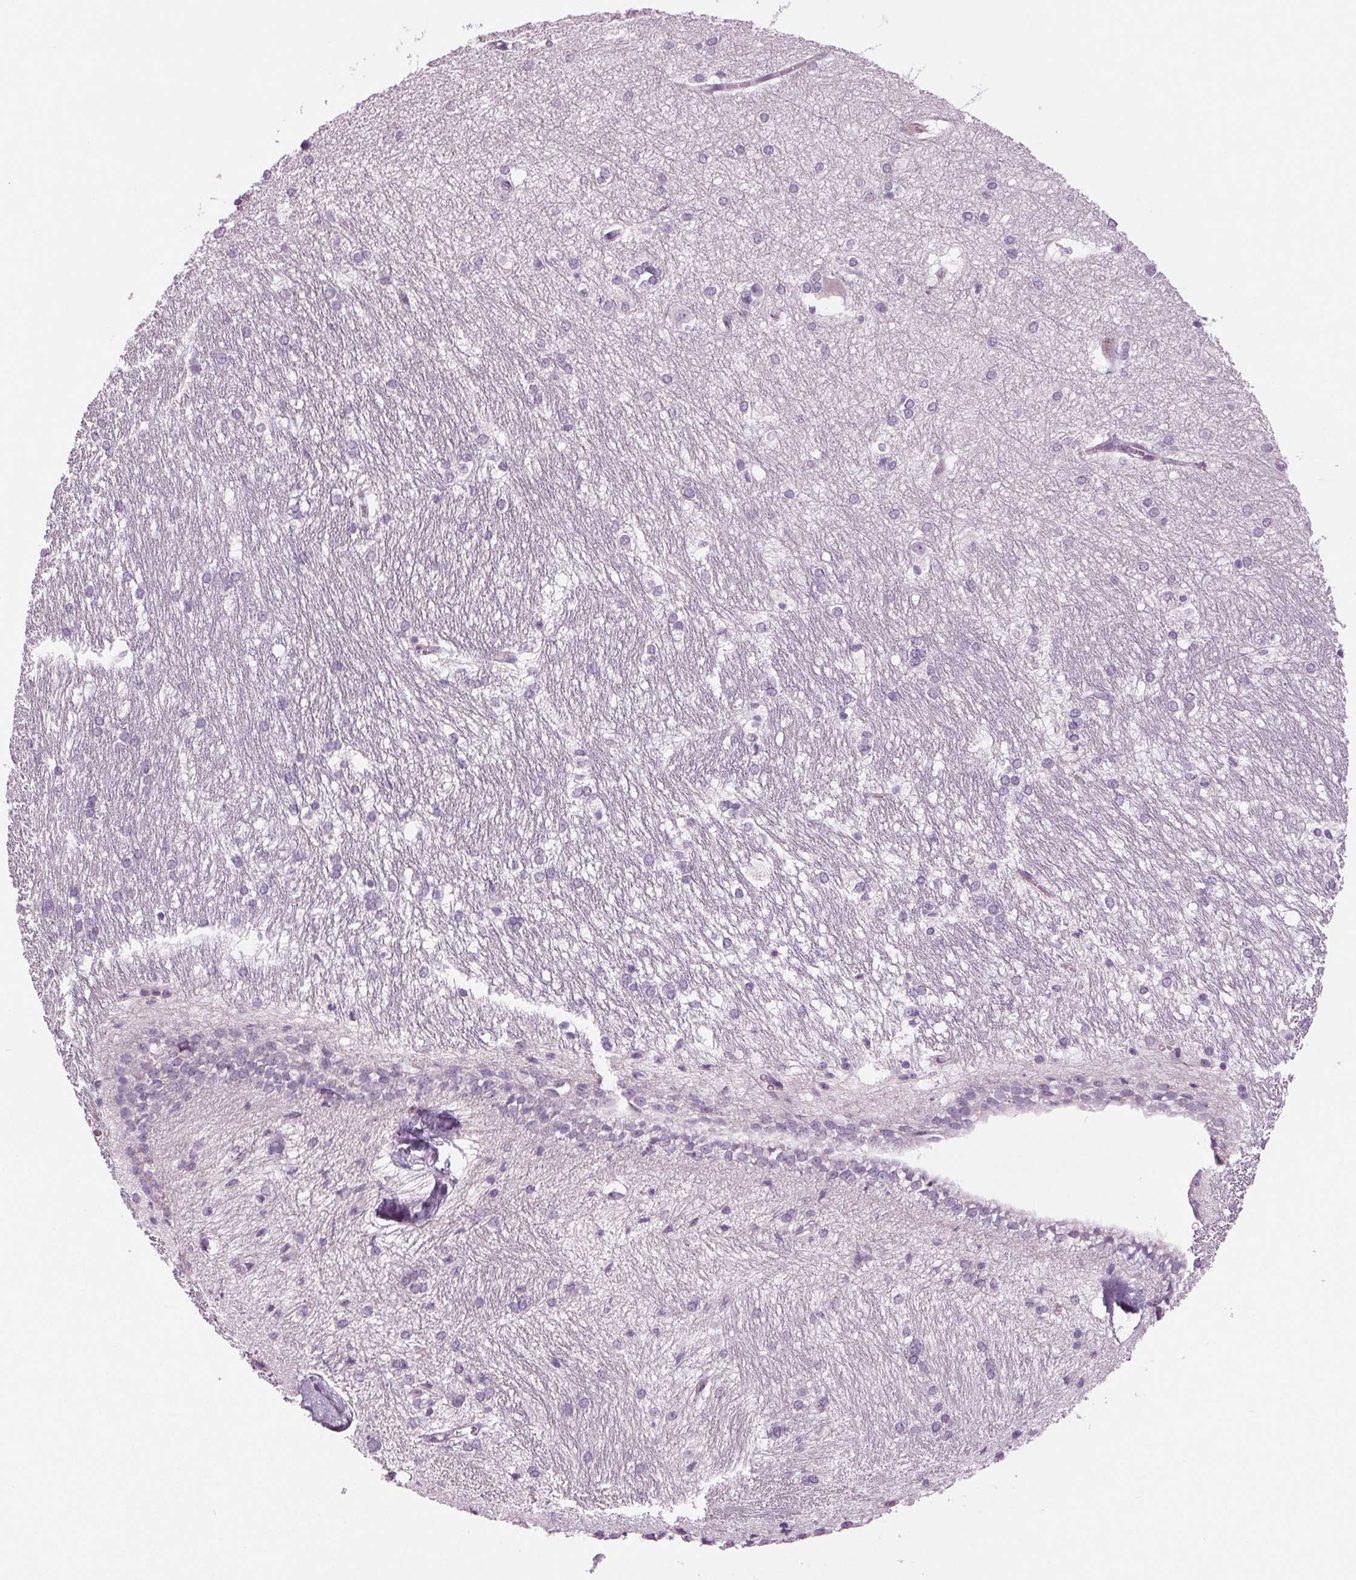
{"staining": {"intensity": "negative", "quantity": "none", "location": "none"}, "tissue": "hippocampus", "cell_type": "Glial cells", "image_type": "normal", "snomed": [{"axis": "morphology", "description": "Normal tissue, NOS"}, {"axis": "topography", "description": "Cerebral cortex"}, {"axis": "topography", "description": "Hippocampus"}], "caption": "Immunohistochemistry micrograph of benign human hippocampus stained for a protein (brown), which displays no expression in glial cells.", "gene": "BHLHE22", "patient": {"sex": "female", "age": 19}}